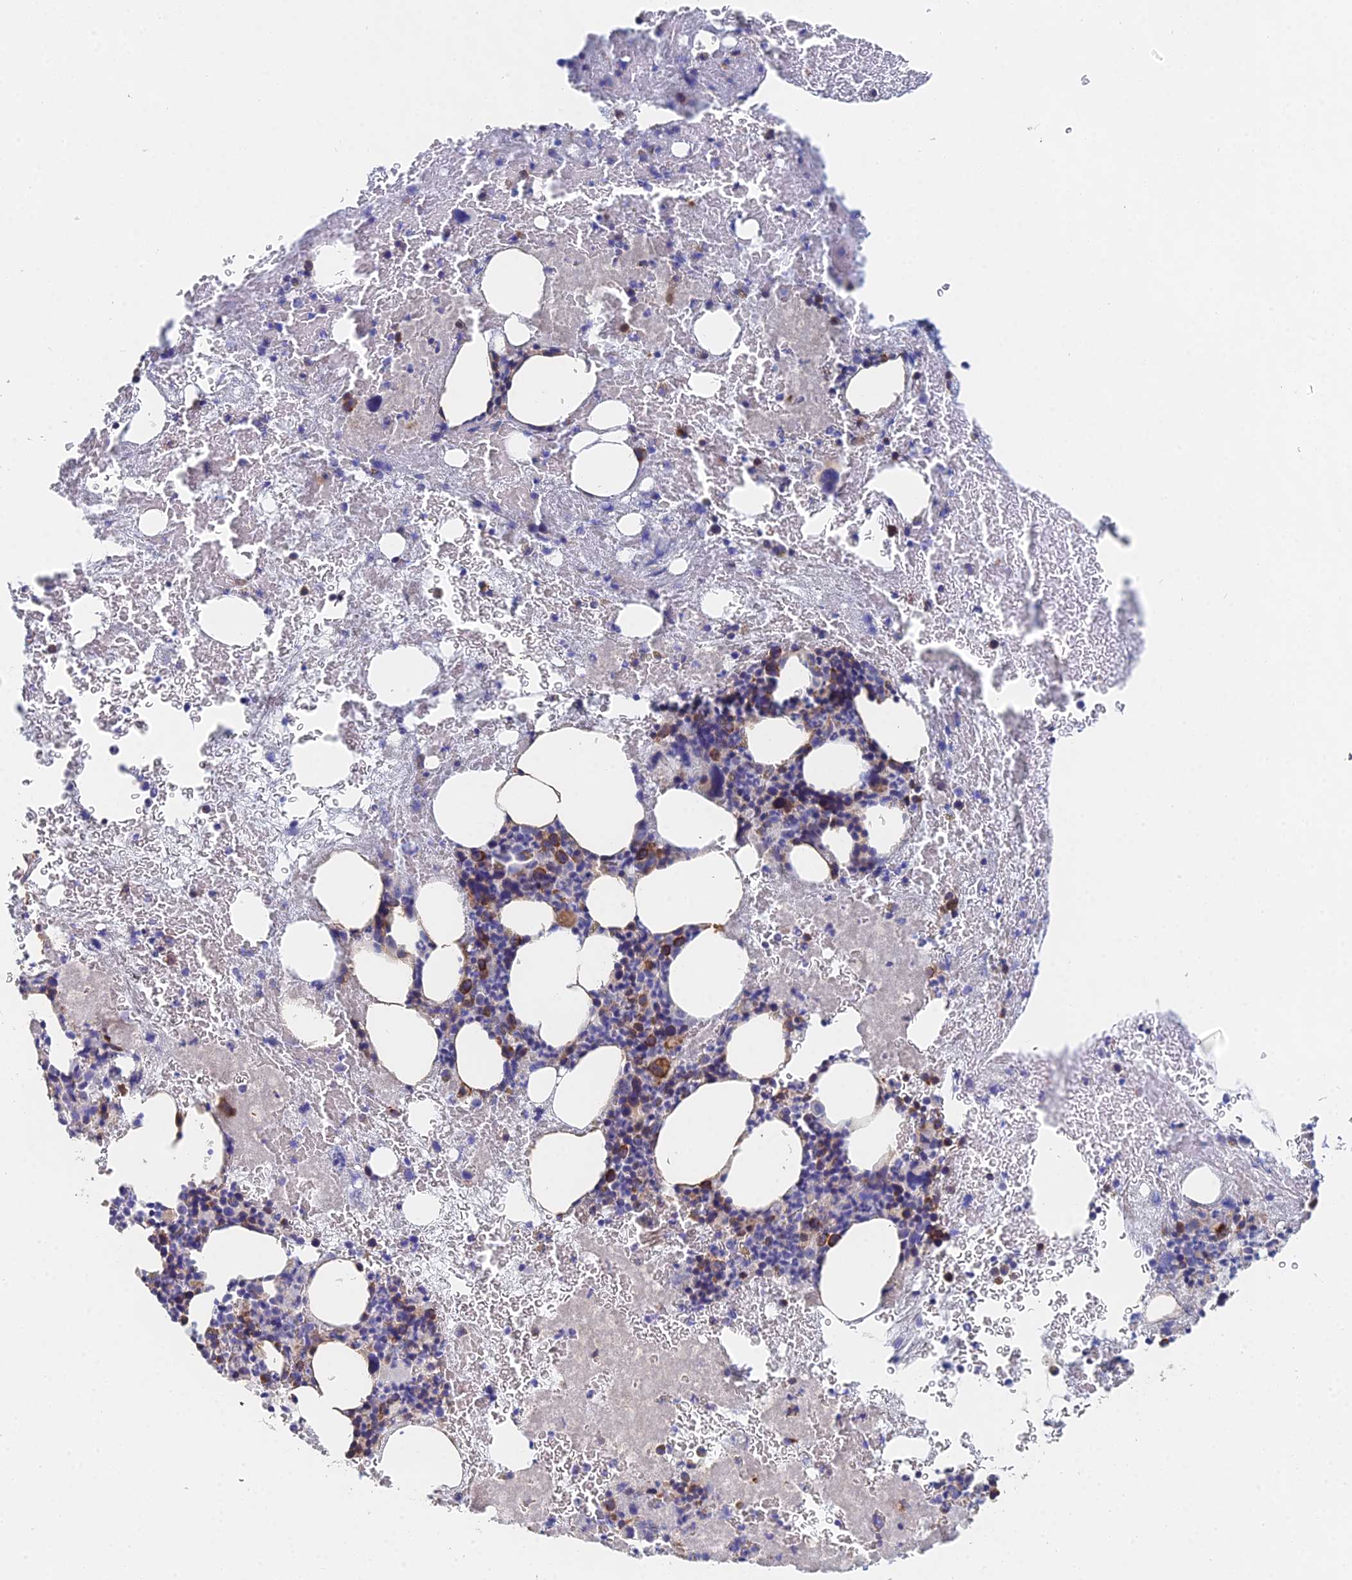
{"staining": {"intensity": "moderate", "quantity": "<25%", "location": "cytoplasmic/membranous"}, "tissue": "bone marrow", "cell_type": "Hematopoietic cells", "image_type": "normal", "snomed": [{"axis": "morphology", "description": "Normal tissue, NOS"}, {"axis": "topography", "description": "Bone marrow"}], "caption": "Immunohistochemical staining of benign human bone marrow demonstrates low levels of moderate cytoplasmic/membranous positivity in about <25% of hematopoietic cells. (brown staining indicates protein expression, while blue staining denotes nuclei).", "gene": "ELOF1", "patient": {"sex": "male", "age": 53}}